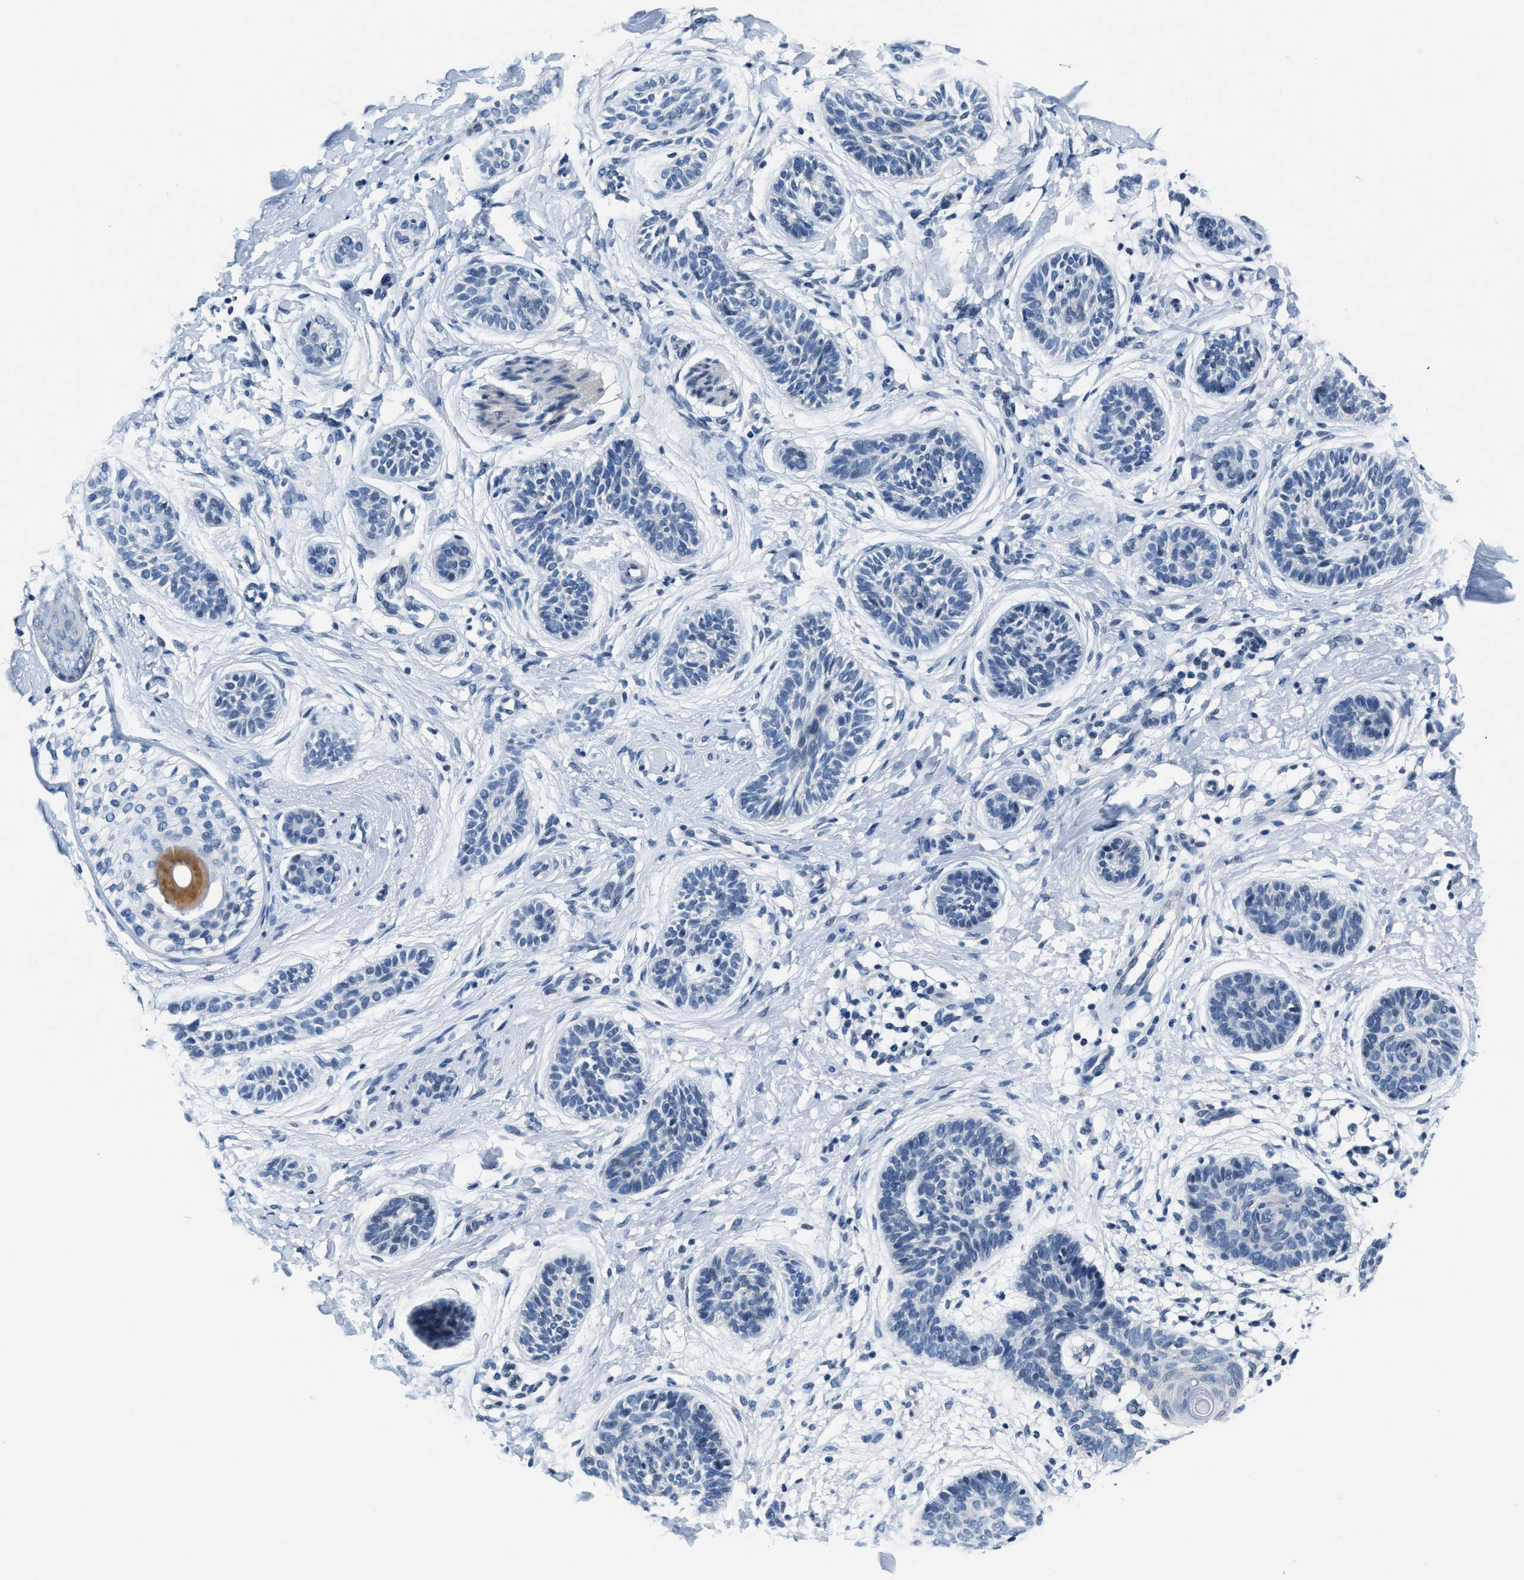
{"staining": {"intensity": "negative", "quantity": "none", "location": "none"}, "tissue": "skin cancer", "cell_type": "Tumor cells", "image_type": "cancer", "snomed": [{"axis": "morphology", "description": "Normal tissue, NOS"}, {"axis": "morphology", "description": "Basal cell carcinoma"}, {"axis": "topography", "description": "Skin"}], "caption": "IHC histopathology image of human skin cancer (basal cell carcinoma) stained for a protein (brown), which displays no expression in tumor cells. Nuclei are stained in blue.", "gene": "ASZ1", "patient": {"sex": "male", "age": 63}}